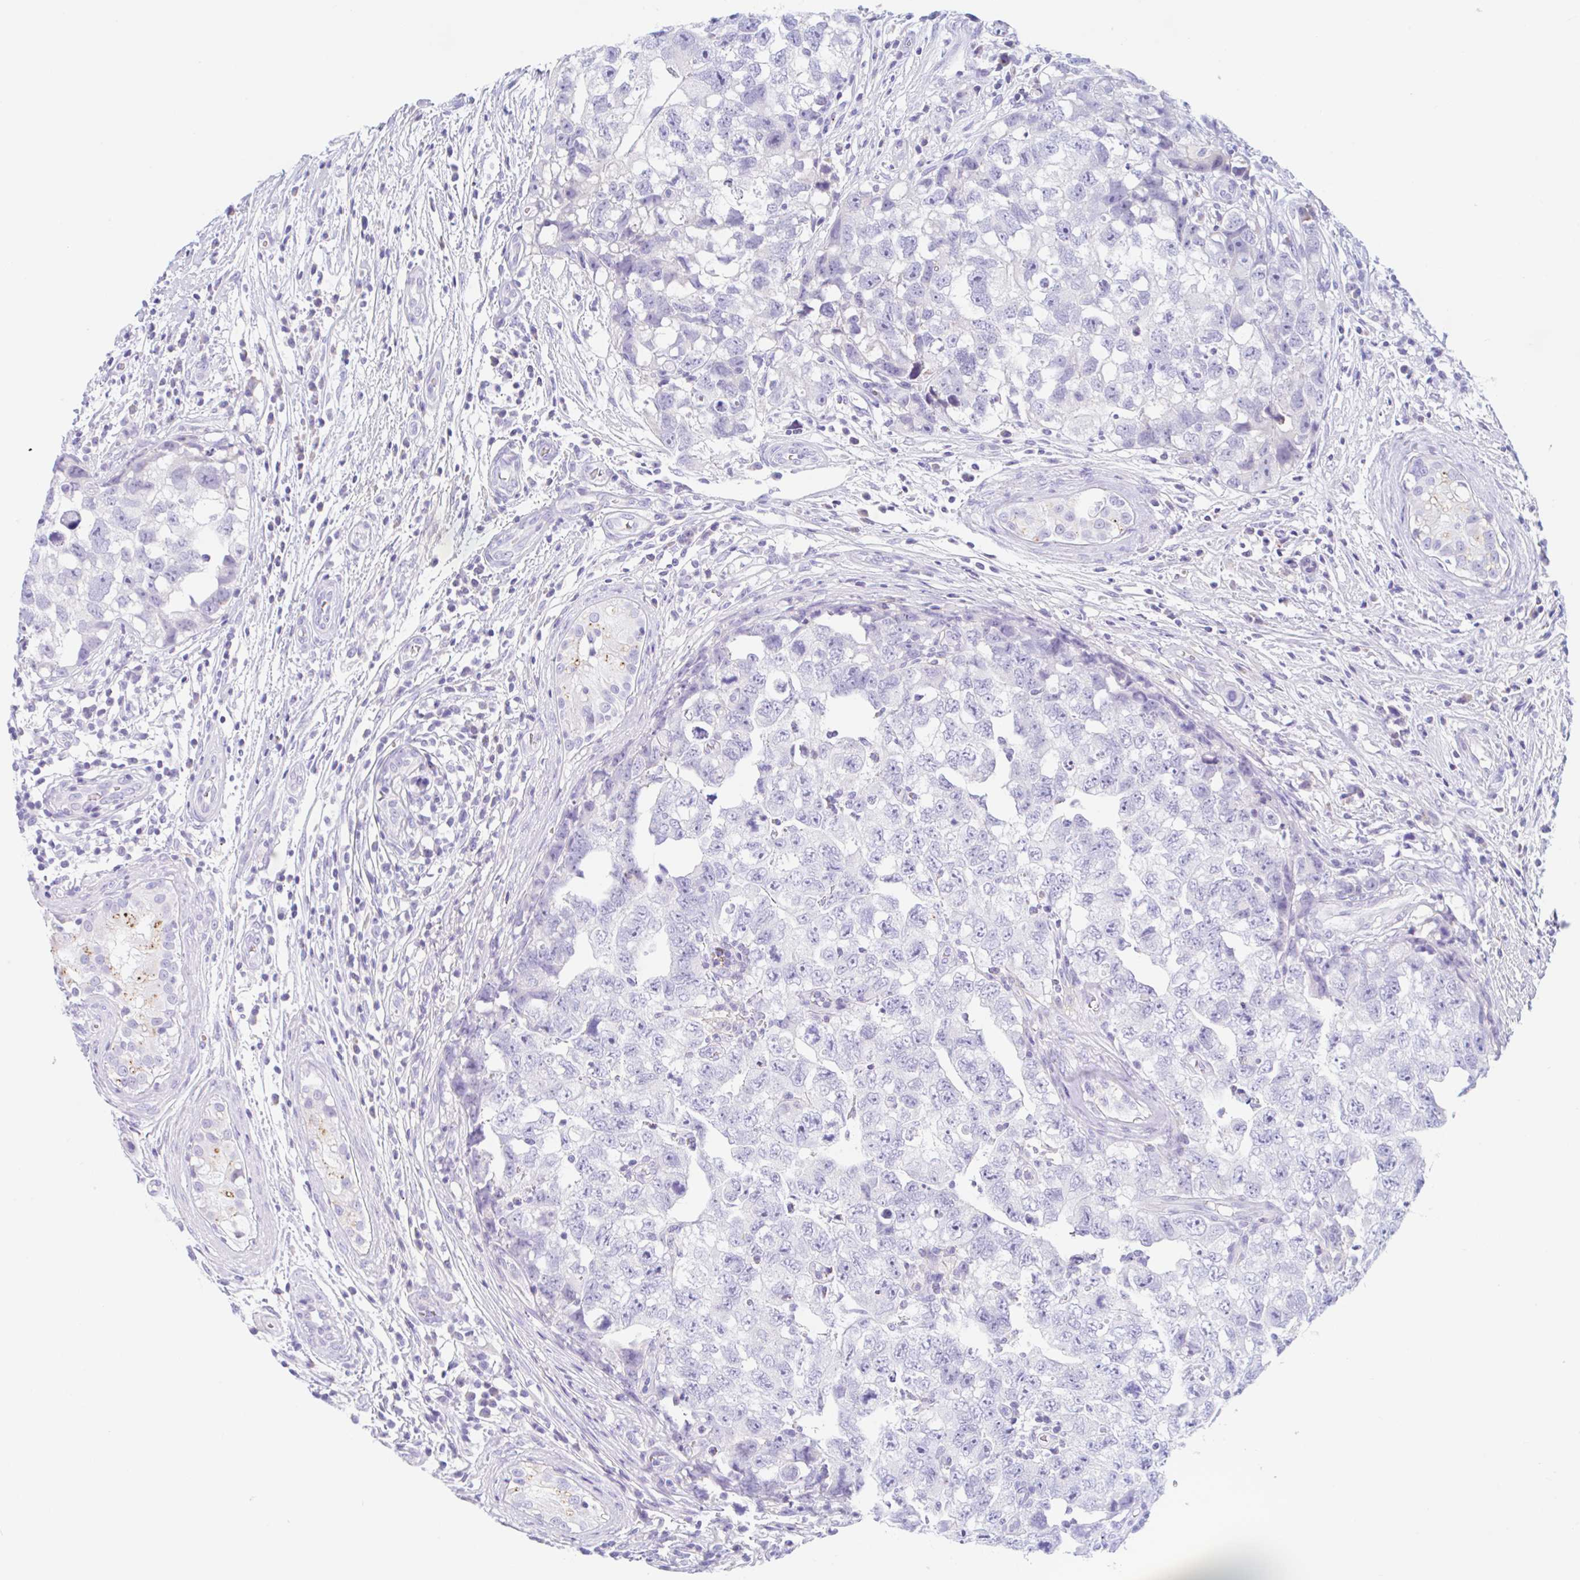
{"staining": {"intensity": "negative", "quantity": "none", "location": "none"}, "tissue": "testis cancer", "cell_type": "Tumor cells", "image_type": "cancer", "snomed": [{"axis": "morphology", "description": "Carcinoma, Embryonal, NOS"}, {"axis": "topography", "description": "Testis"}], "caption": "Protein analysis of testis embryonal carcinoma exhibits no significant positivity in tumor cells.", "gene": "ANKRD9", "patient": {"sex": "male", "age": 22}}